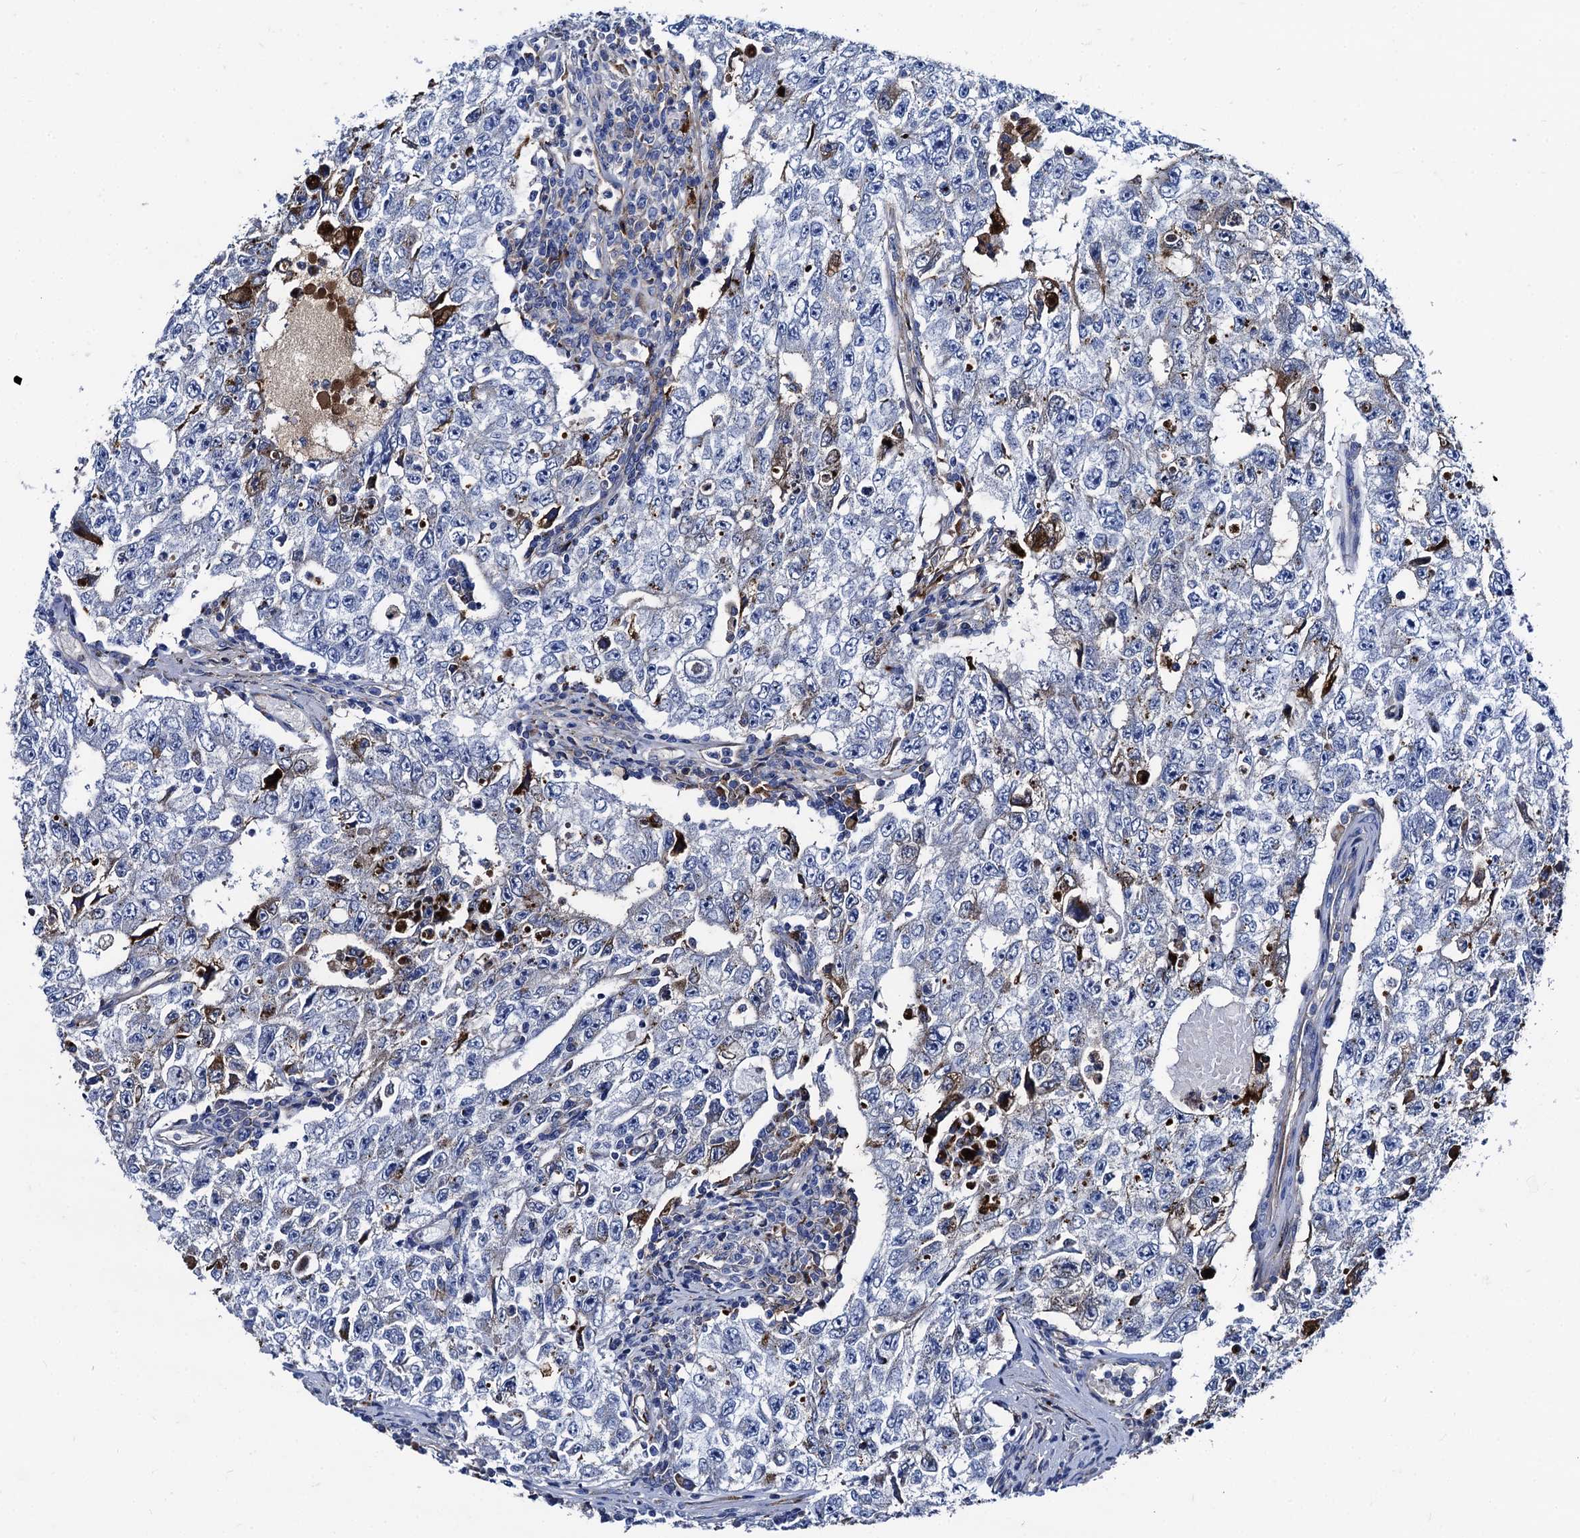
{"staining": {"intensity": "negative", "quantity": "none", "location": "none"}, "tissue": "testis cancer", "cell_type": "Tumor cells", "image_type": "cancer", "snomed": [{"axis": "morphology", "description": "Carcinoma, Embryonal, NOS"}, {"axis": "topography", "description": "Testis"}], "caption": "A high-resolution photomicrograph shows immunohistochemistry staining of embryonal carcinoma (testis), which reveals no significant positivity in tumor cells. (Brightfield microscopy of DAB immunohistochemistry at high magnification).", "gene": "APOD", "patient": {"sex": "male", "age": 17}}